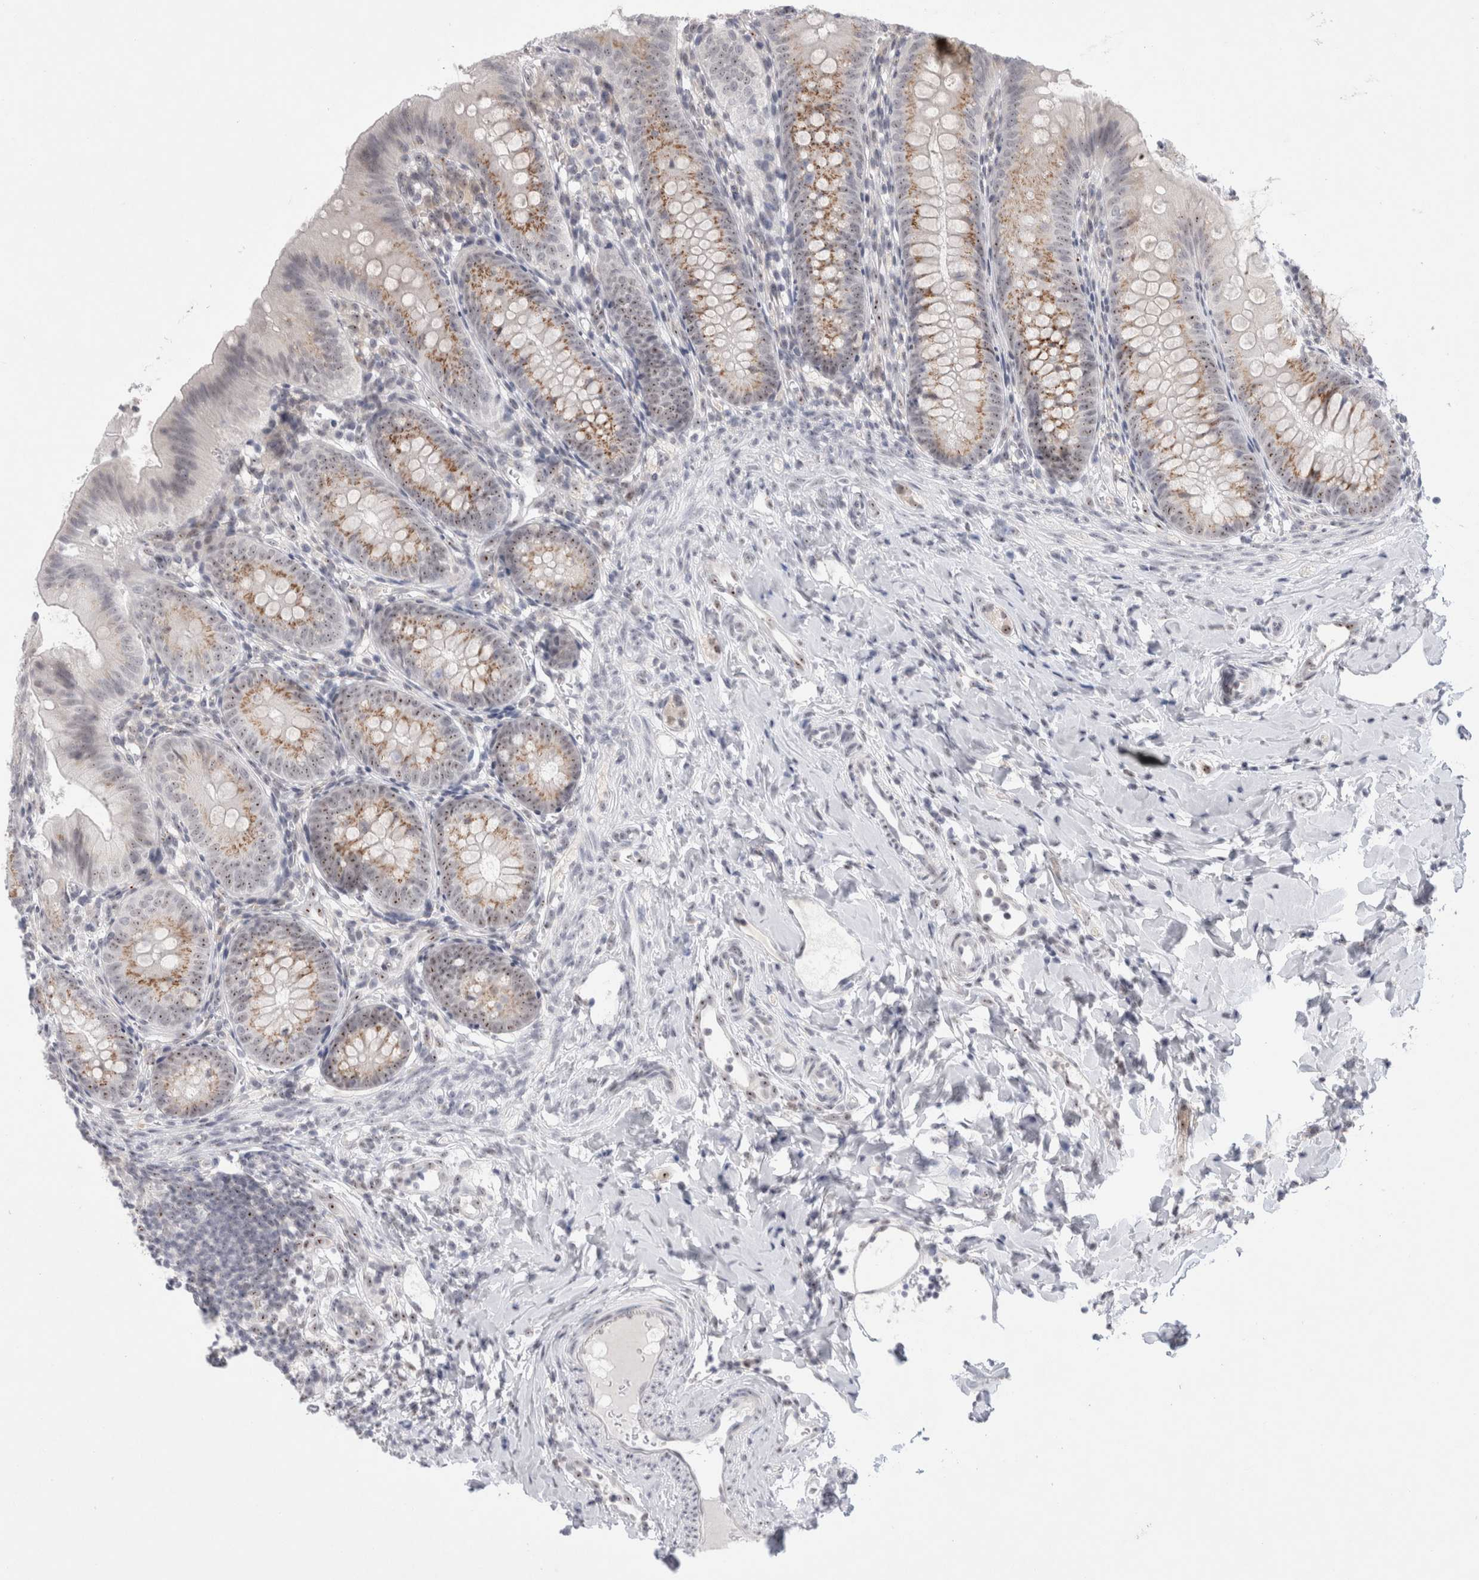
{"staining": {"intensity": "moderate", "quantity": ">75%", "location": "cytoplasmic/membranous,nuclear"}, "tissue": "appendix", "cell_type": "Glandular cells", "image_type": "normal", "snomed": [{"axis": "morphology", "description": "Normal tissue, NOS"}, {"axis": "topography", "description": "Appendix"}], "caption": "Human appendix stained for a protein (brown) demonstrates moderate cytoplasmic/membranous,nuclear positive positivity in approximately >75% of glandular cells.", "gene": "CERS5", "patient": {"sex": "male", "age": 1}}